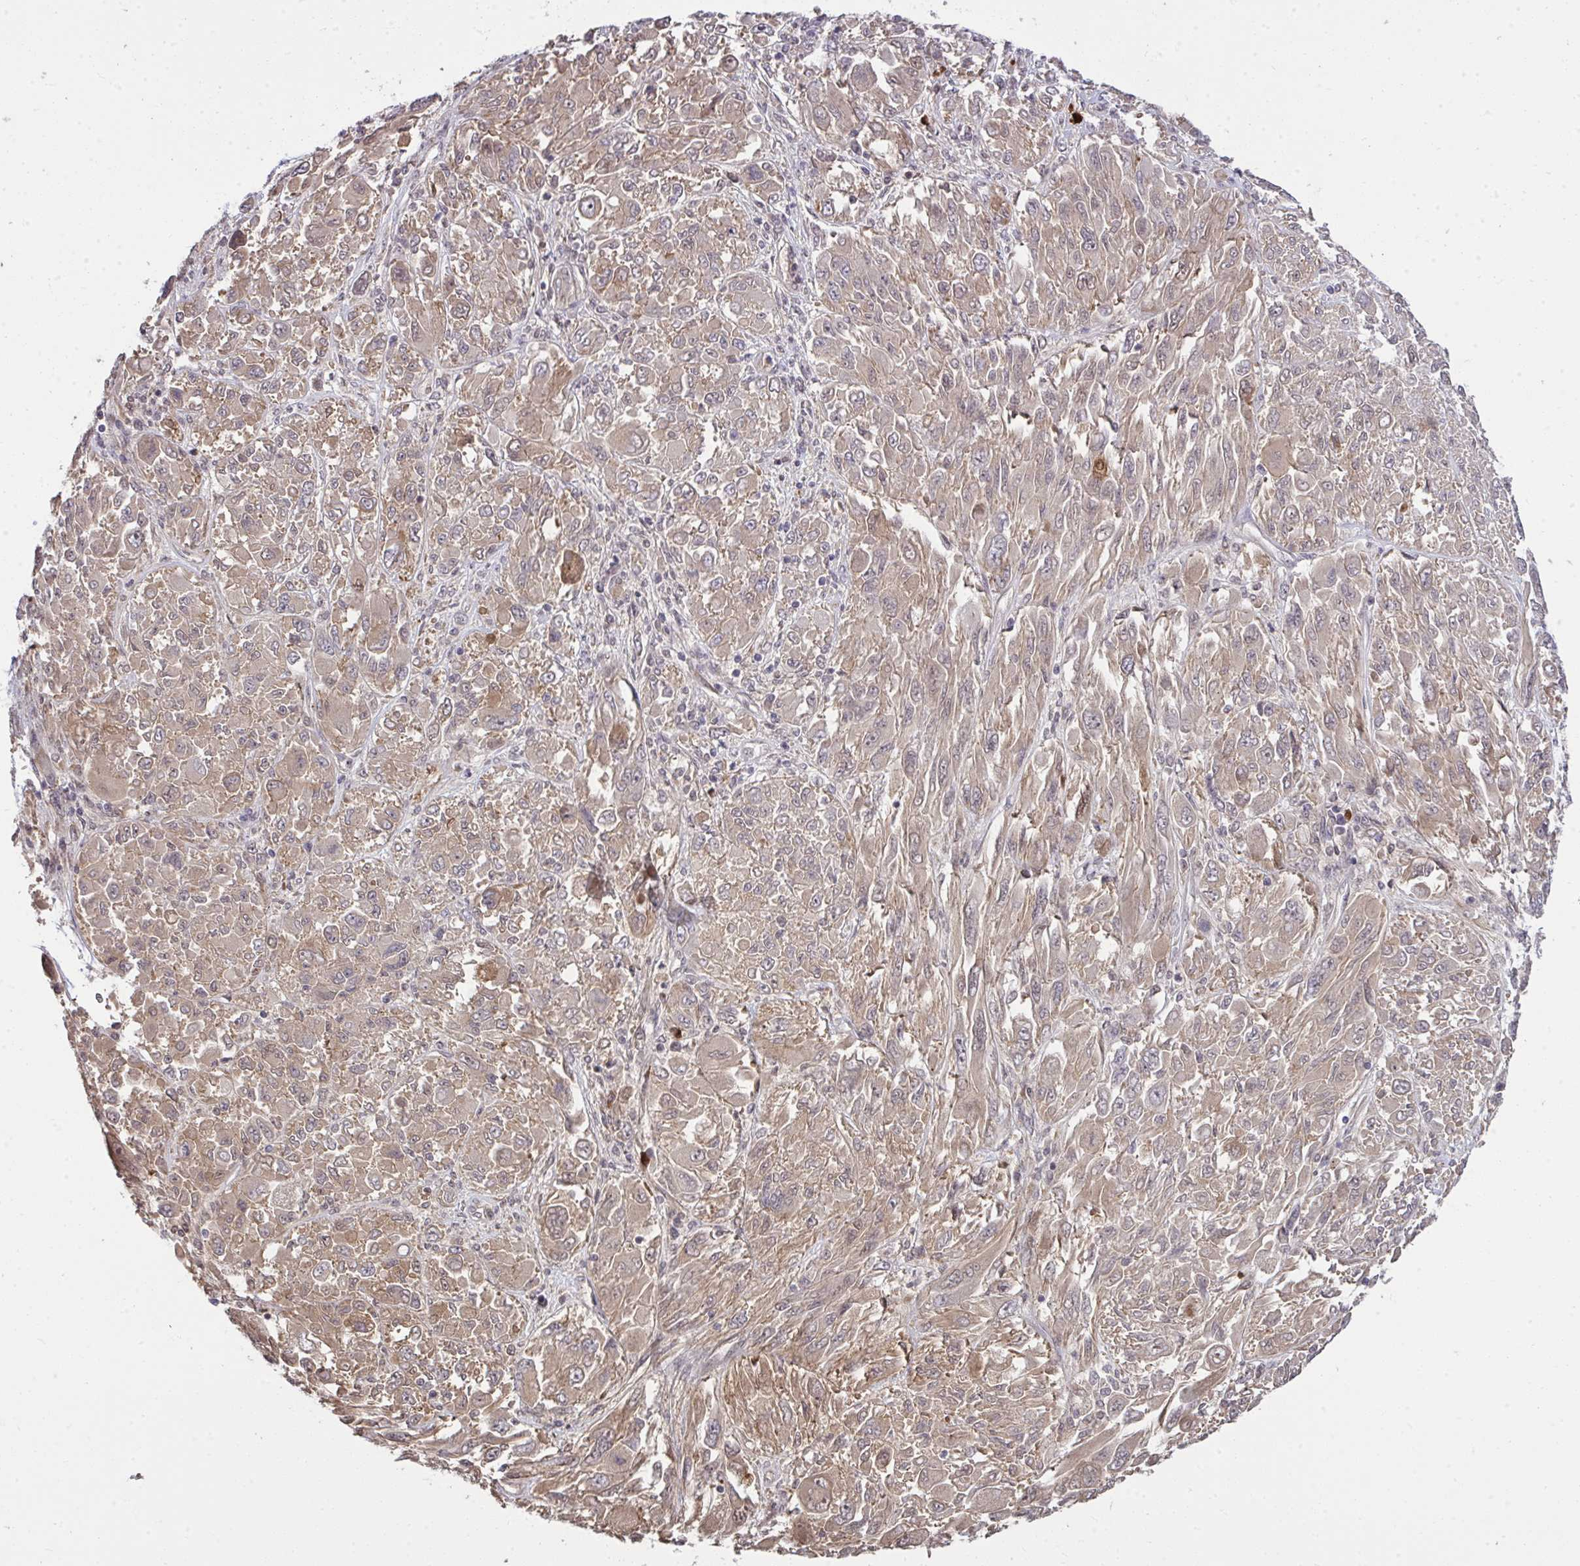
{"staining": {"intensity": "moderate", "quantity": "25%-75%", "location": "cytoplasmic/membranous,nuclear"}, "tissue": "melanoma", "cell_type": "Tumor cells", "image_type": "cancer", "snomed": [{"axis": "morphology", "description": "Malignant melanoma, NOS"}, {"axis": "topography", "description": "Skin"}], "caption": "Melanoma stained for a protein (brown) demonstrates moderate cytoplasmic/membranous and nuclear positive positivity in approximately 25%-75% of tumor cells.", "gene": "ZSCAN9", "patient": {"sex": "female", "age": 91}}